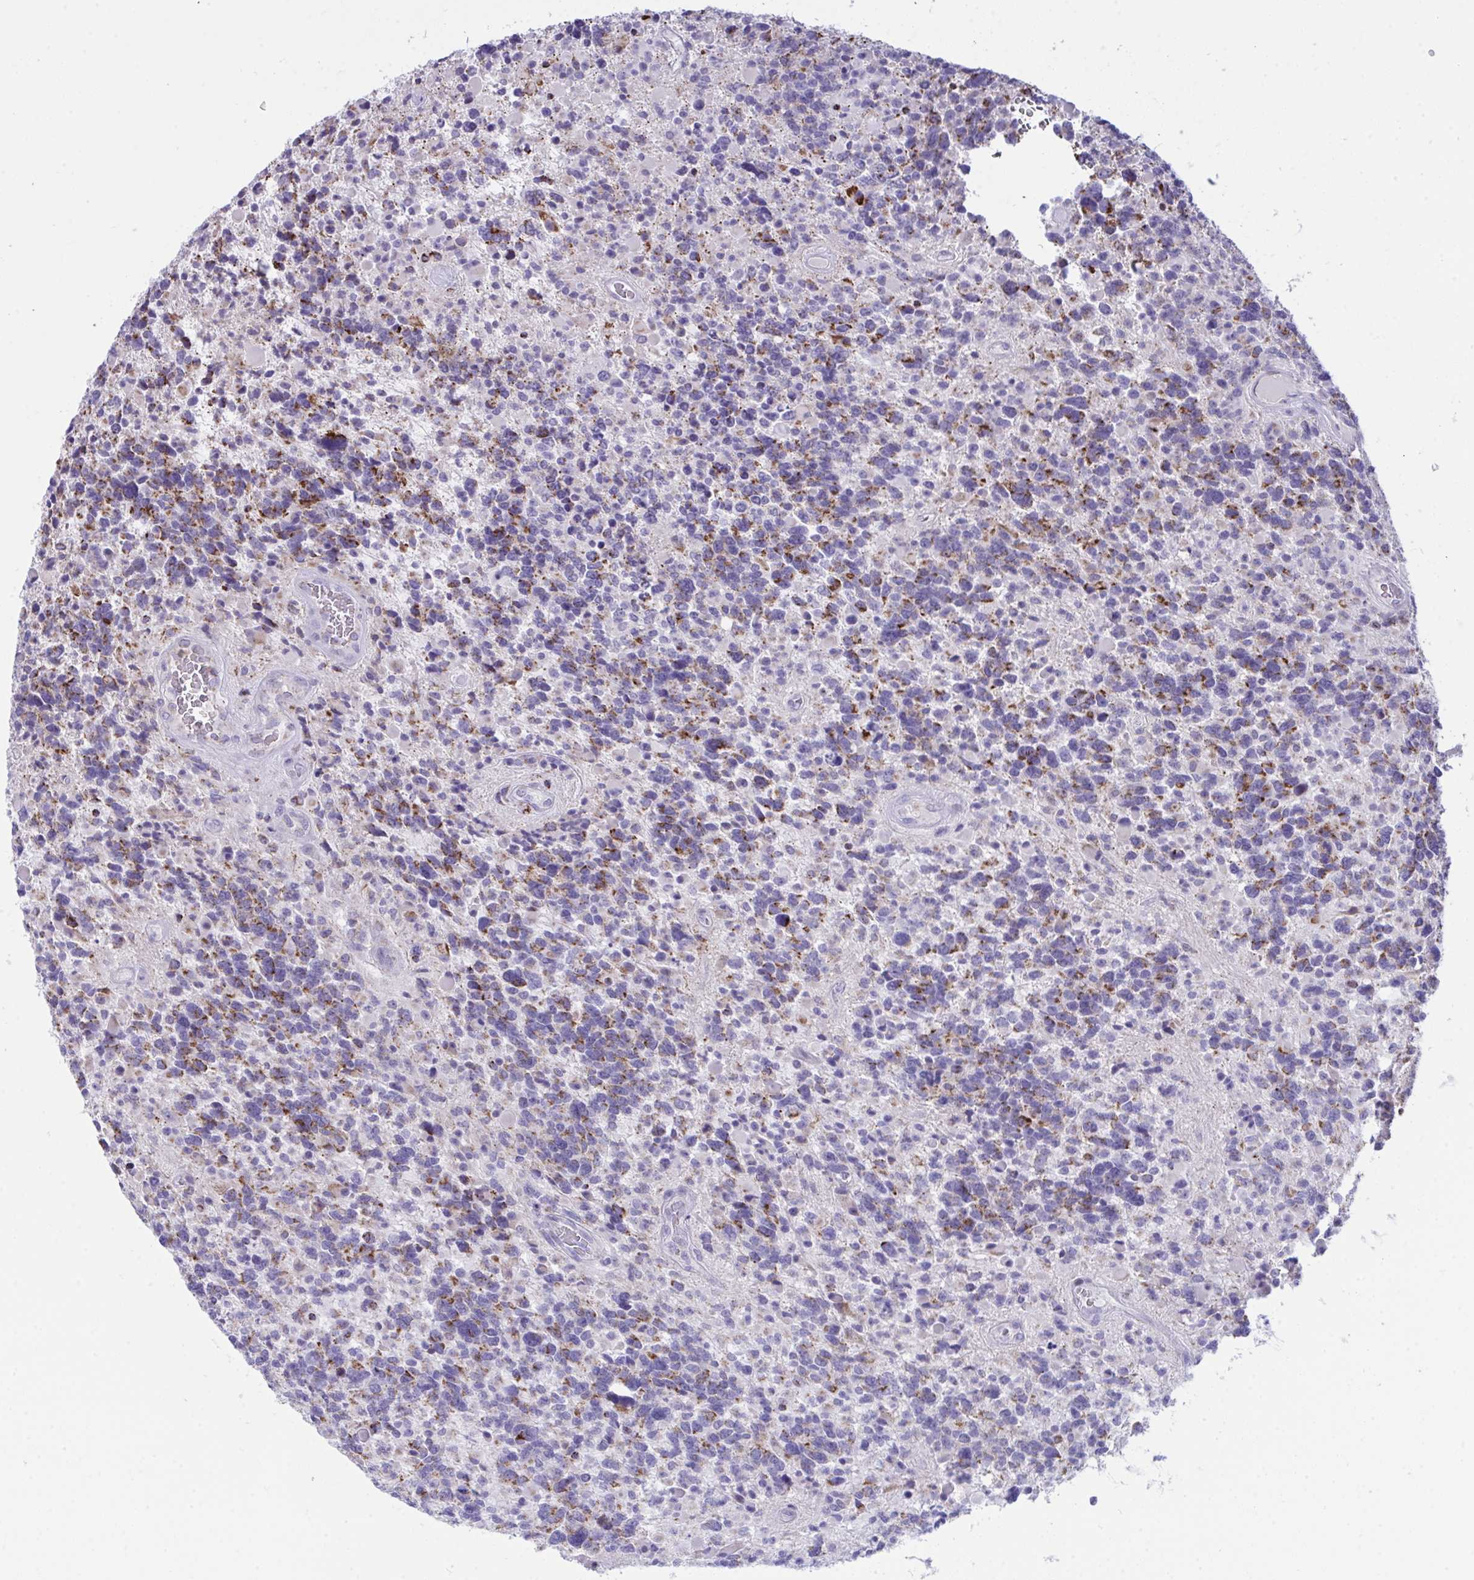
{"staining": {"intensity": "strong", "quantity": "25%-75%", "location": "cytoplasmic/membranous"}, "tissue": "glioma", "cell_type": "Tumor cells", "image_type": "cancer", "snomed": [{"axis": "morphology", "description": "Glioma, malignant, High grade"}, {"axis": "topography", "description": "Brain"}], "caption": "Immunohistochemical staining of glioma displays high levels of strong cytoplasmic/membranous protein staining in approximately 25%-75% of tumor cells.", "gene": "PLA2G12B", "patient": {"sex": "female", "age": 40}}